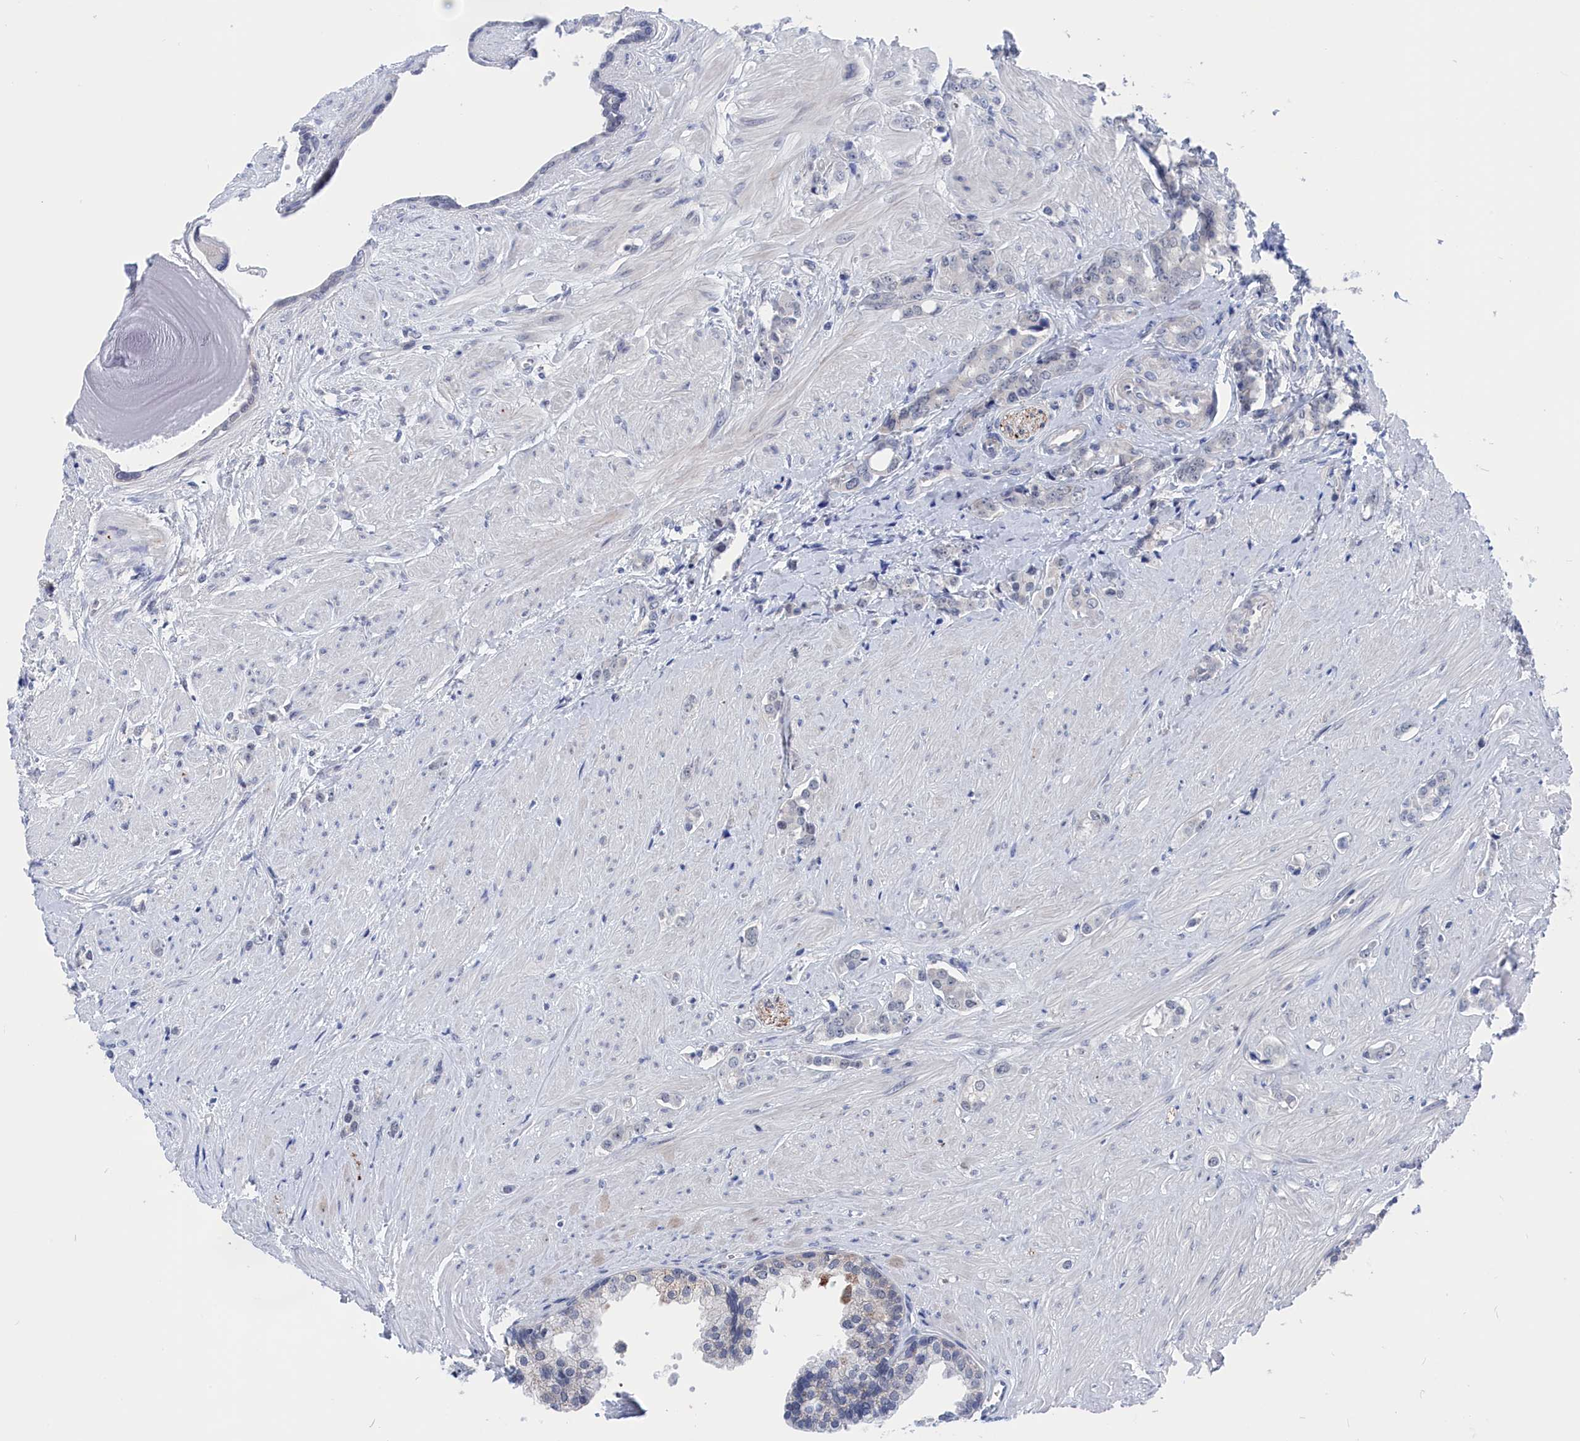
{"staining": {"intensity": "negative", "quantity": "none", "location": "none"}, "tissue": "prostate cancer", "cell_type": "Tumor cells", "image_type": "cancer", "snomed": [{"axis": "morphology", "description": "Adenocarcinoma, High grade"}, {"axis": "topography", "description": "Prostate"}], "caption": "Human prostate cancer (adenocarcinoma (high-grade)) stained for a protein using immunohistochemistry (IHC) exhibits no expression in tumor cells.", "gene": "MARCHF3", "patient": {"sex": "male", "age": 62}}